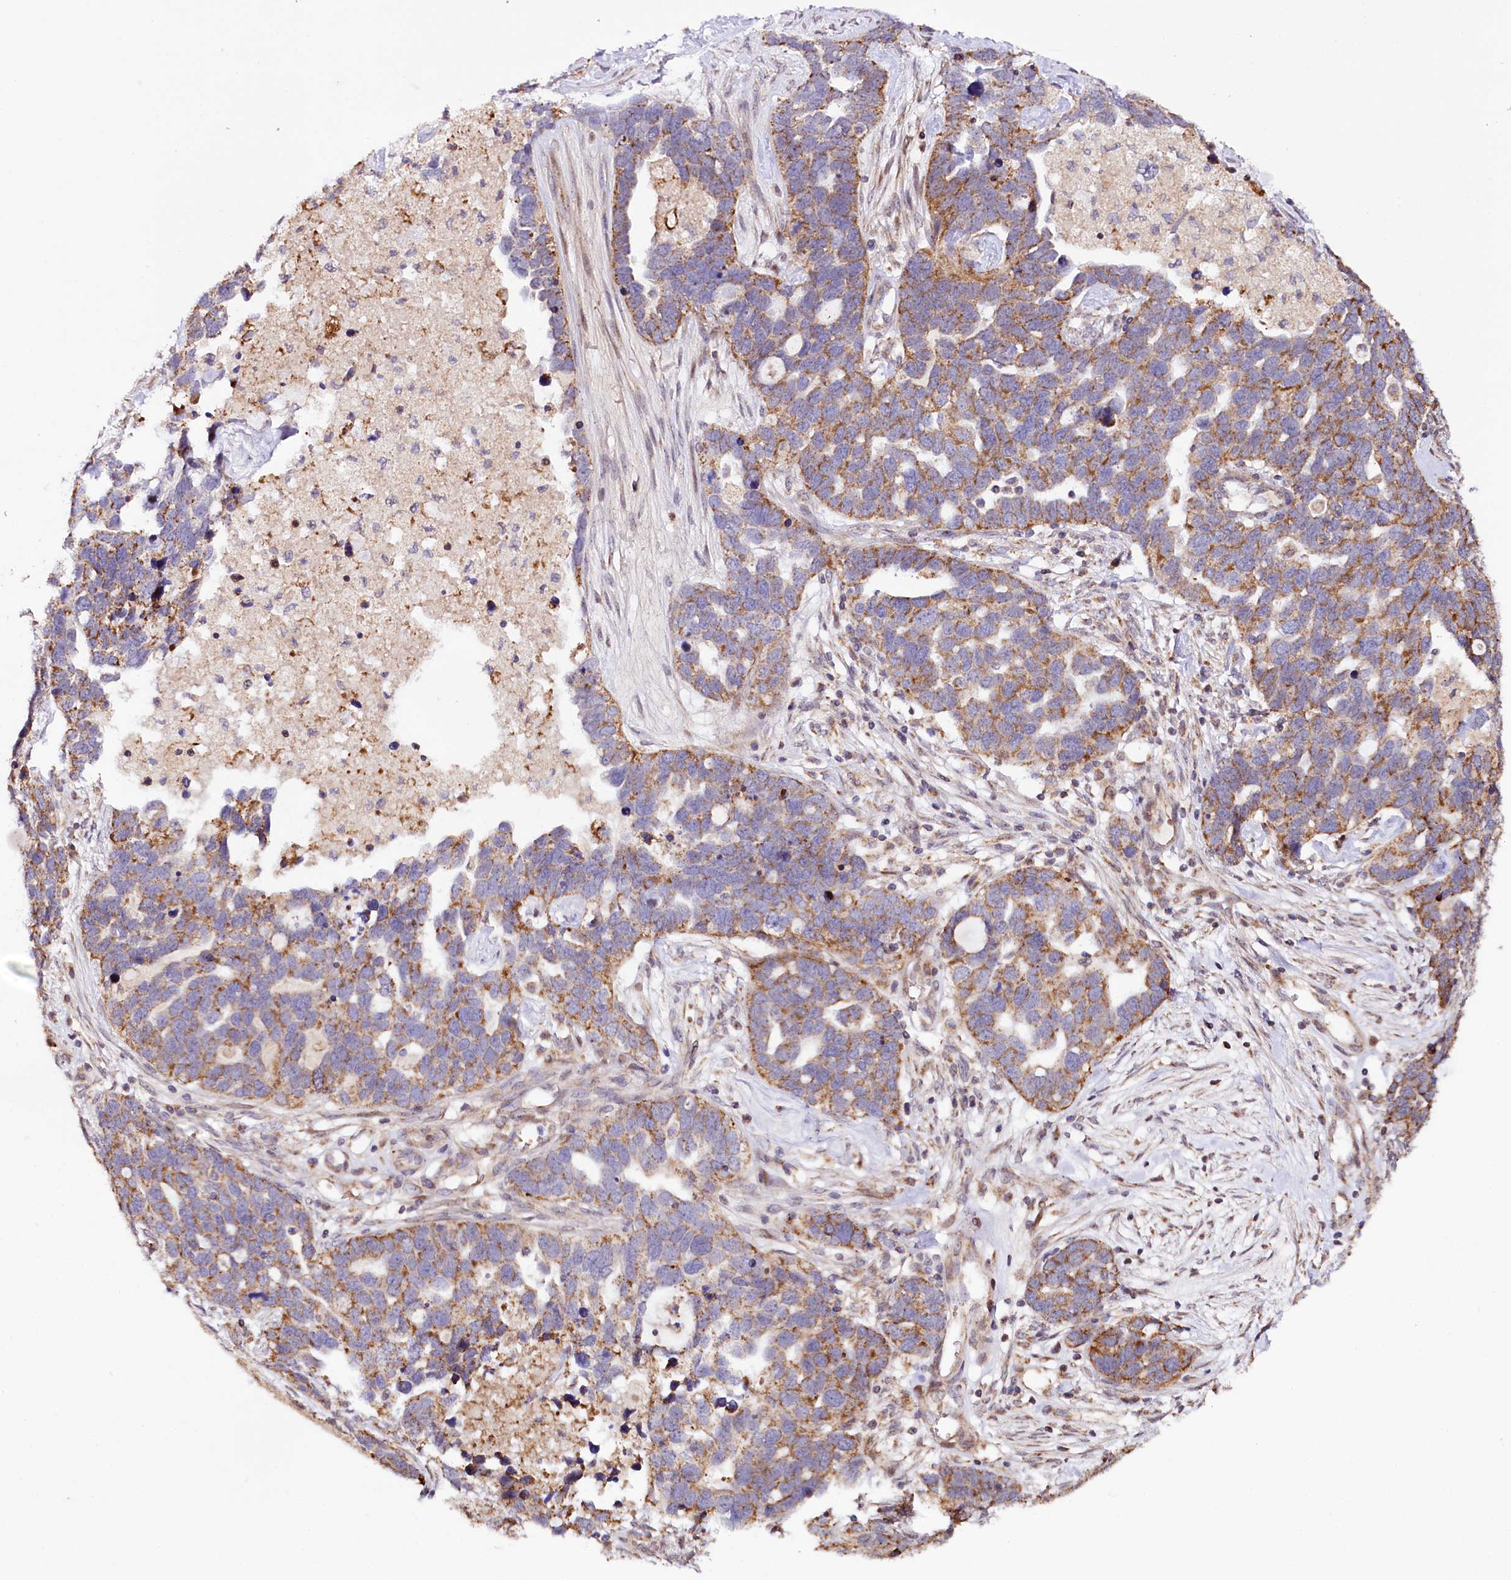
{"staining": {"intensity": "moderate", "quantity": ">75%", "location": "cytoplasmic/membranous"}, "tissue": "ovarian cancer", "cell_type": "Tumor cells", "image_type": "cancer", "snomed": [{"axis": "morphology", "description": "Cystadenocarcinoma, serous, NOS"}, {"axis": "topography", "description": "Ovary"}], "caption": "Brown immunohistochemical staining in ovarian cancer demonstrates moderate cytoplasmic/membranous staining in approximately >75% of tumor cells. (brown staining indicates protein expression, while blue staining denotes nuclei).", "gene": "ST7", "patient": {"sex": "female", "age": 54}}